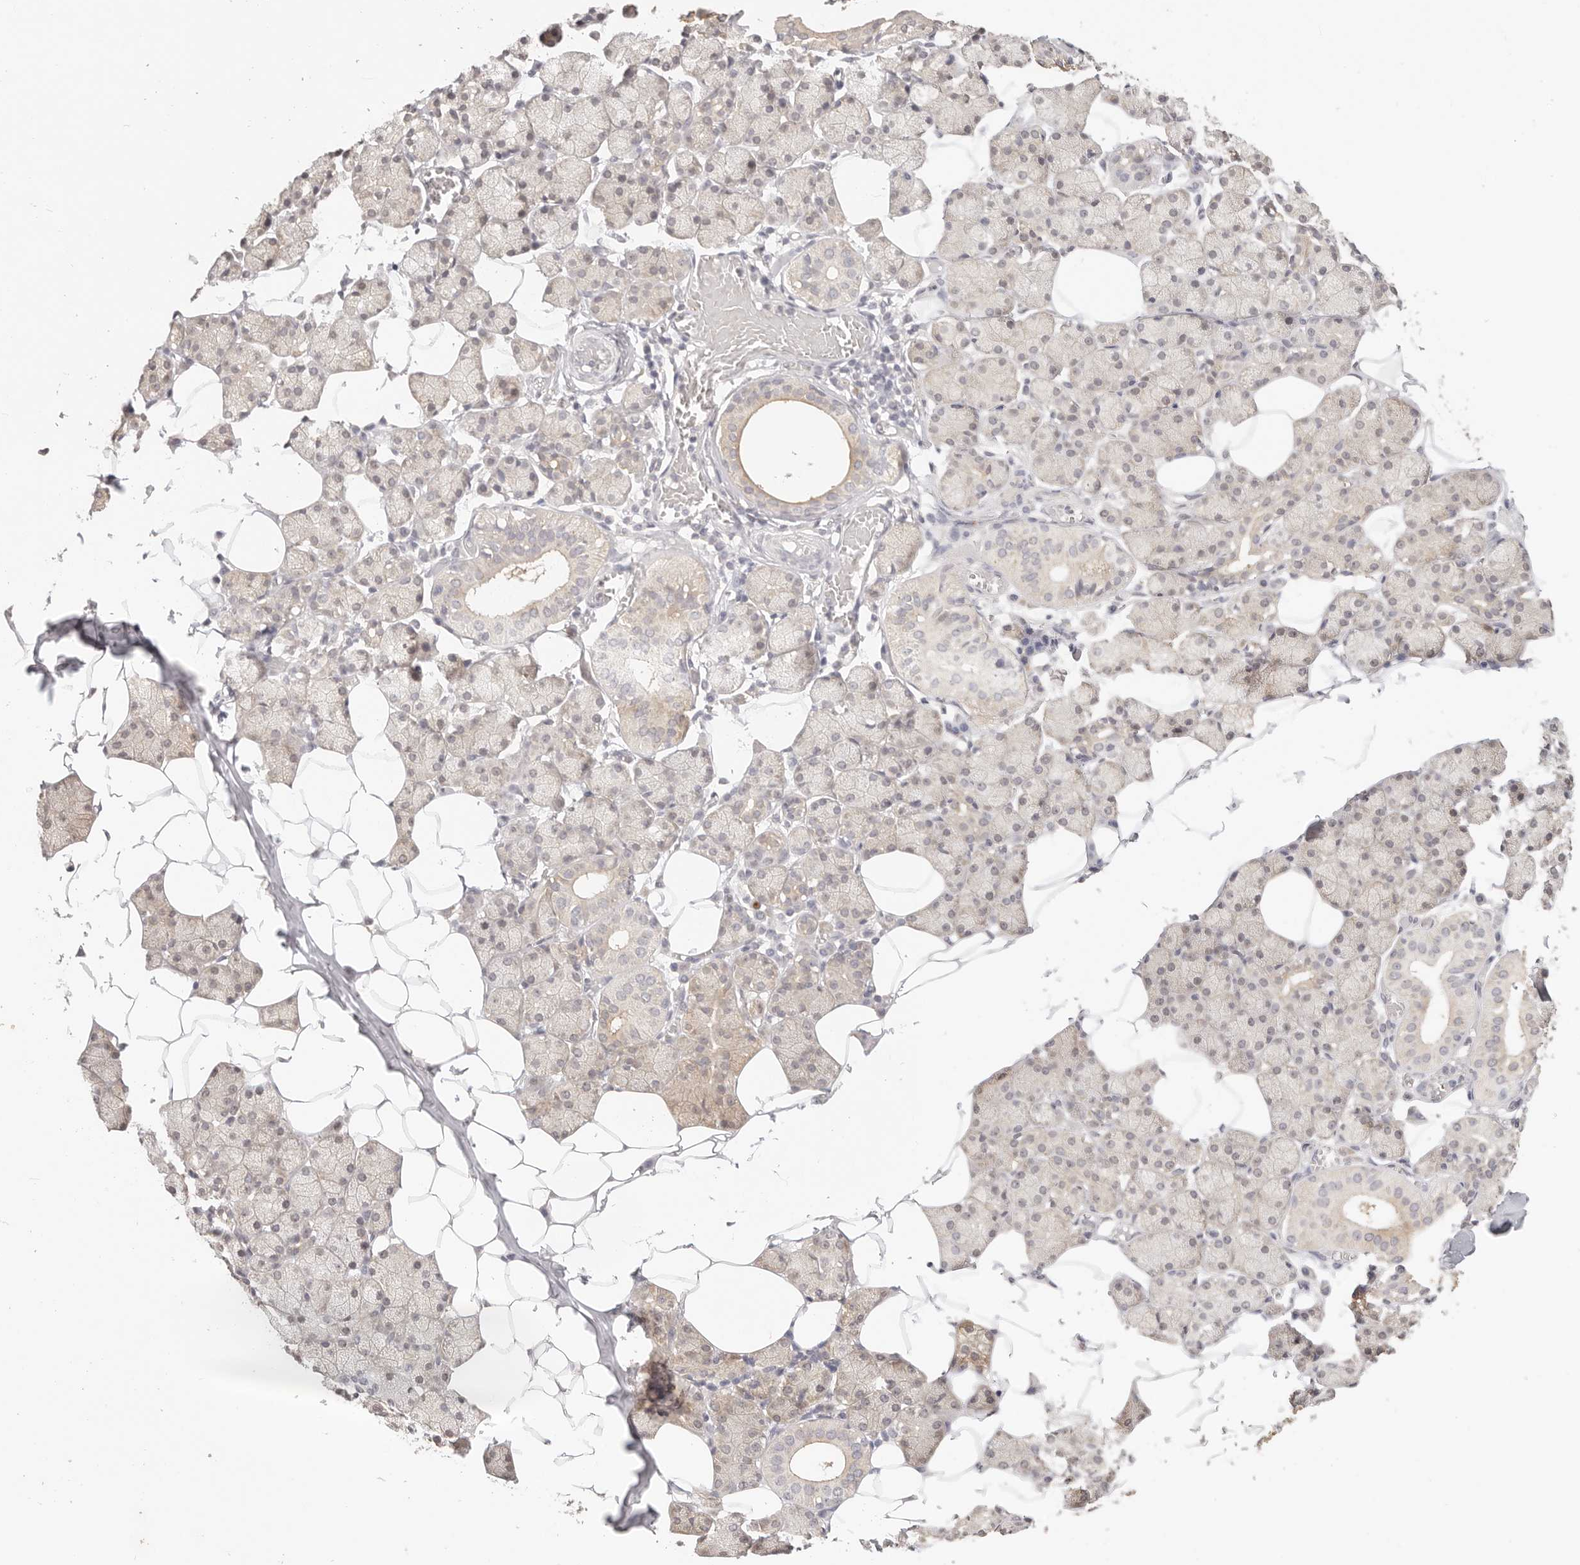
{"staining": {"intensity": "weak", "quantity": "25%-75%", "location": "cytoplasmic/membranous"}, "tissue": "salivary gland", "cell_type": "Glandular cells", "image_type": "normal", "snomed": [{"axis": "morphology", "description": "Normal tissue, NOS"}, {"axis": "topography", "description": "Salivary gland"}], "caption": "IHC (DAB) staining of unremarkable human salivary gland displays weak cytoplasmic/membranous protein staining in approximately 25%-75% of glandular cells. Immunohistochemistry stains the protein of interest in brown and the nuclei are stained blue.", "gene": "GGPS1", "patient": {"sex": "female", "age": 33}}